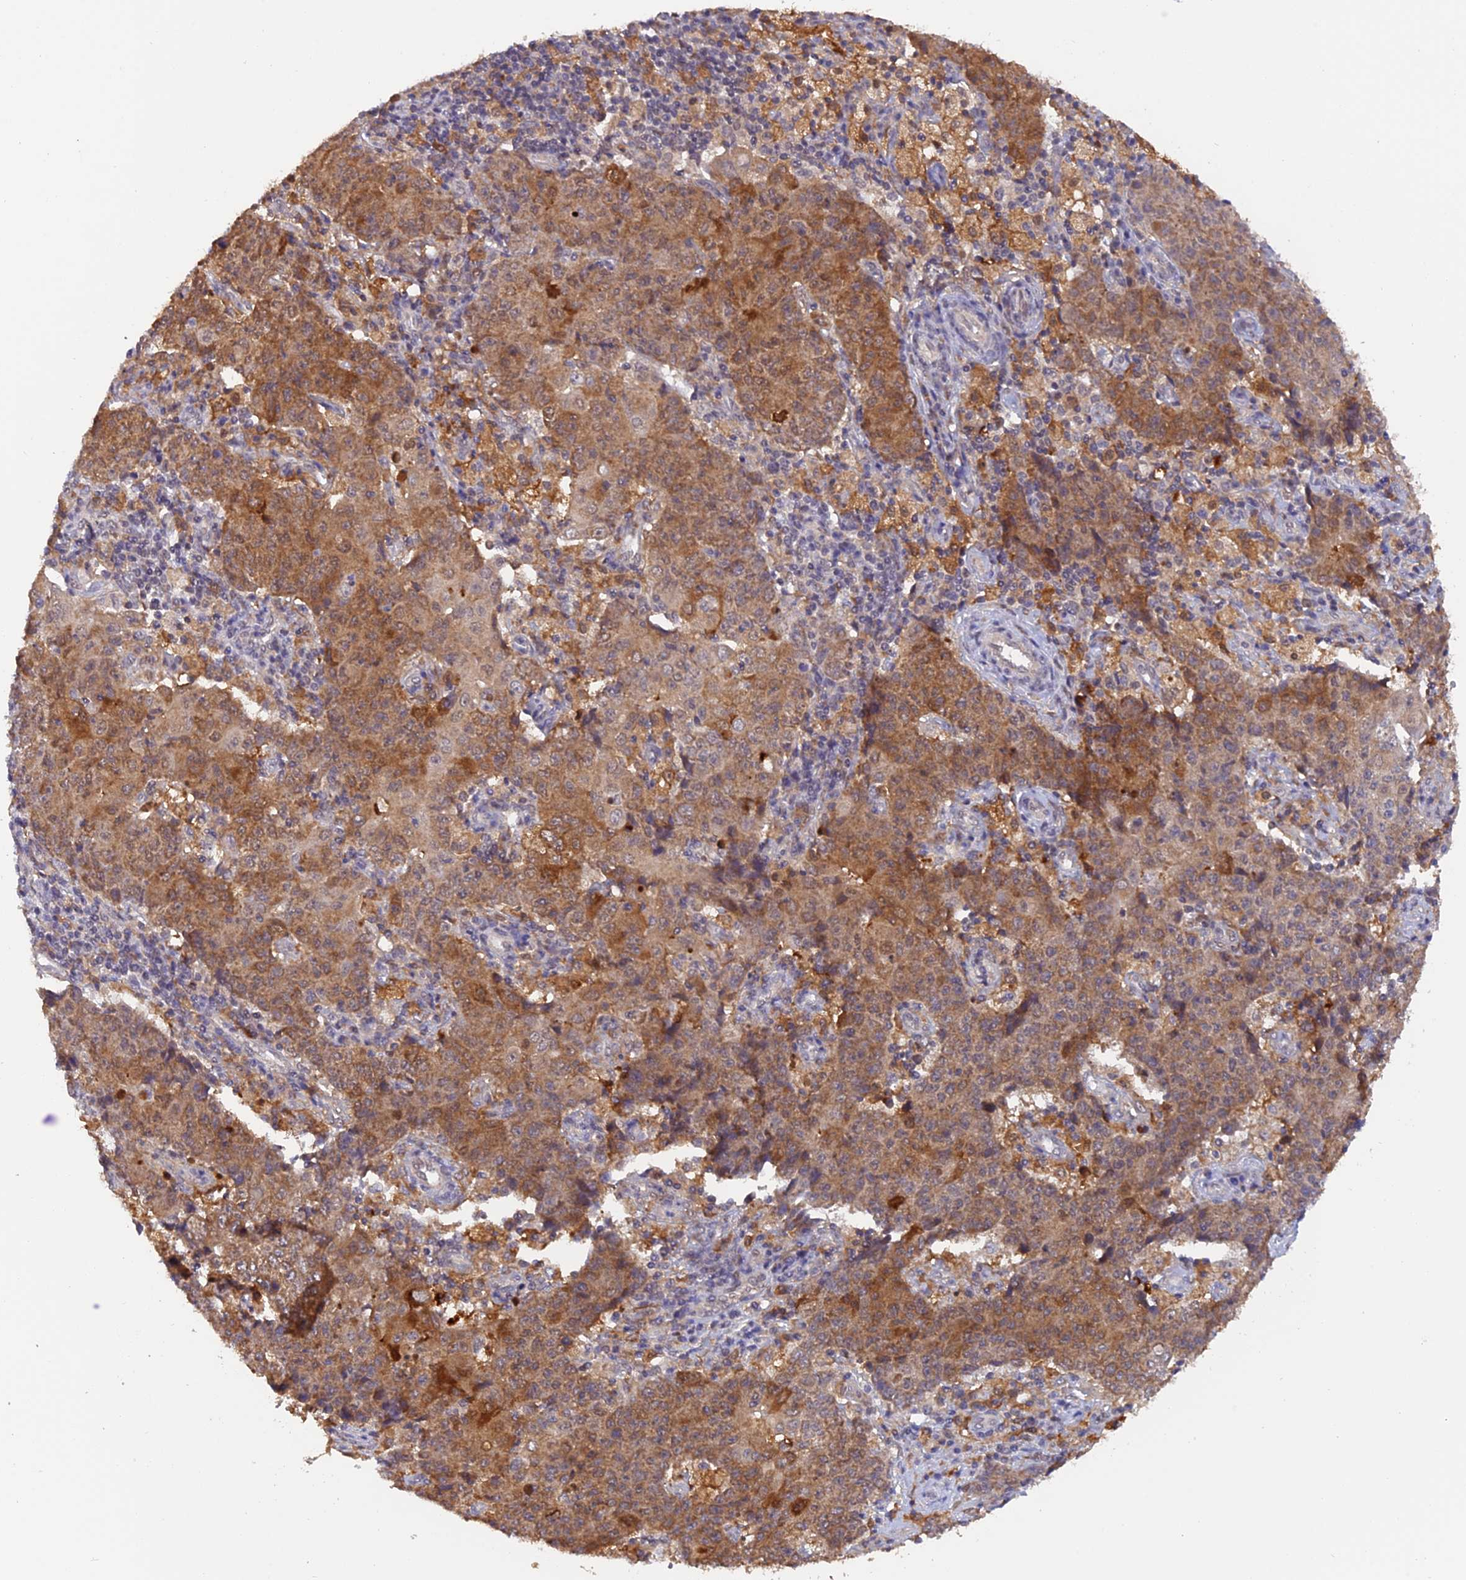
{"staining": {"intensity": "moderate", "quantity": ">75%", "location": "cytoplasmic/membranous"}, "tissue": "ovarian cancer", "cell_type": "Tumor cells", "image_type": "cancer", "snomed": [{"axis": "morphology", "description": "Carcinoma, endometroid"}, {"axis": "topography", "description": "Ovary"}], "caption": "There is medium levels of moderate cytoplasmic/membranous positivity in tumor cells of ovarian cancer (endometroid carcinoma), as demonstrated by immunohistochemical staining (brown color).", "gene": "MNS1", "patient": {"sex": "female", "age": 42}}